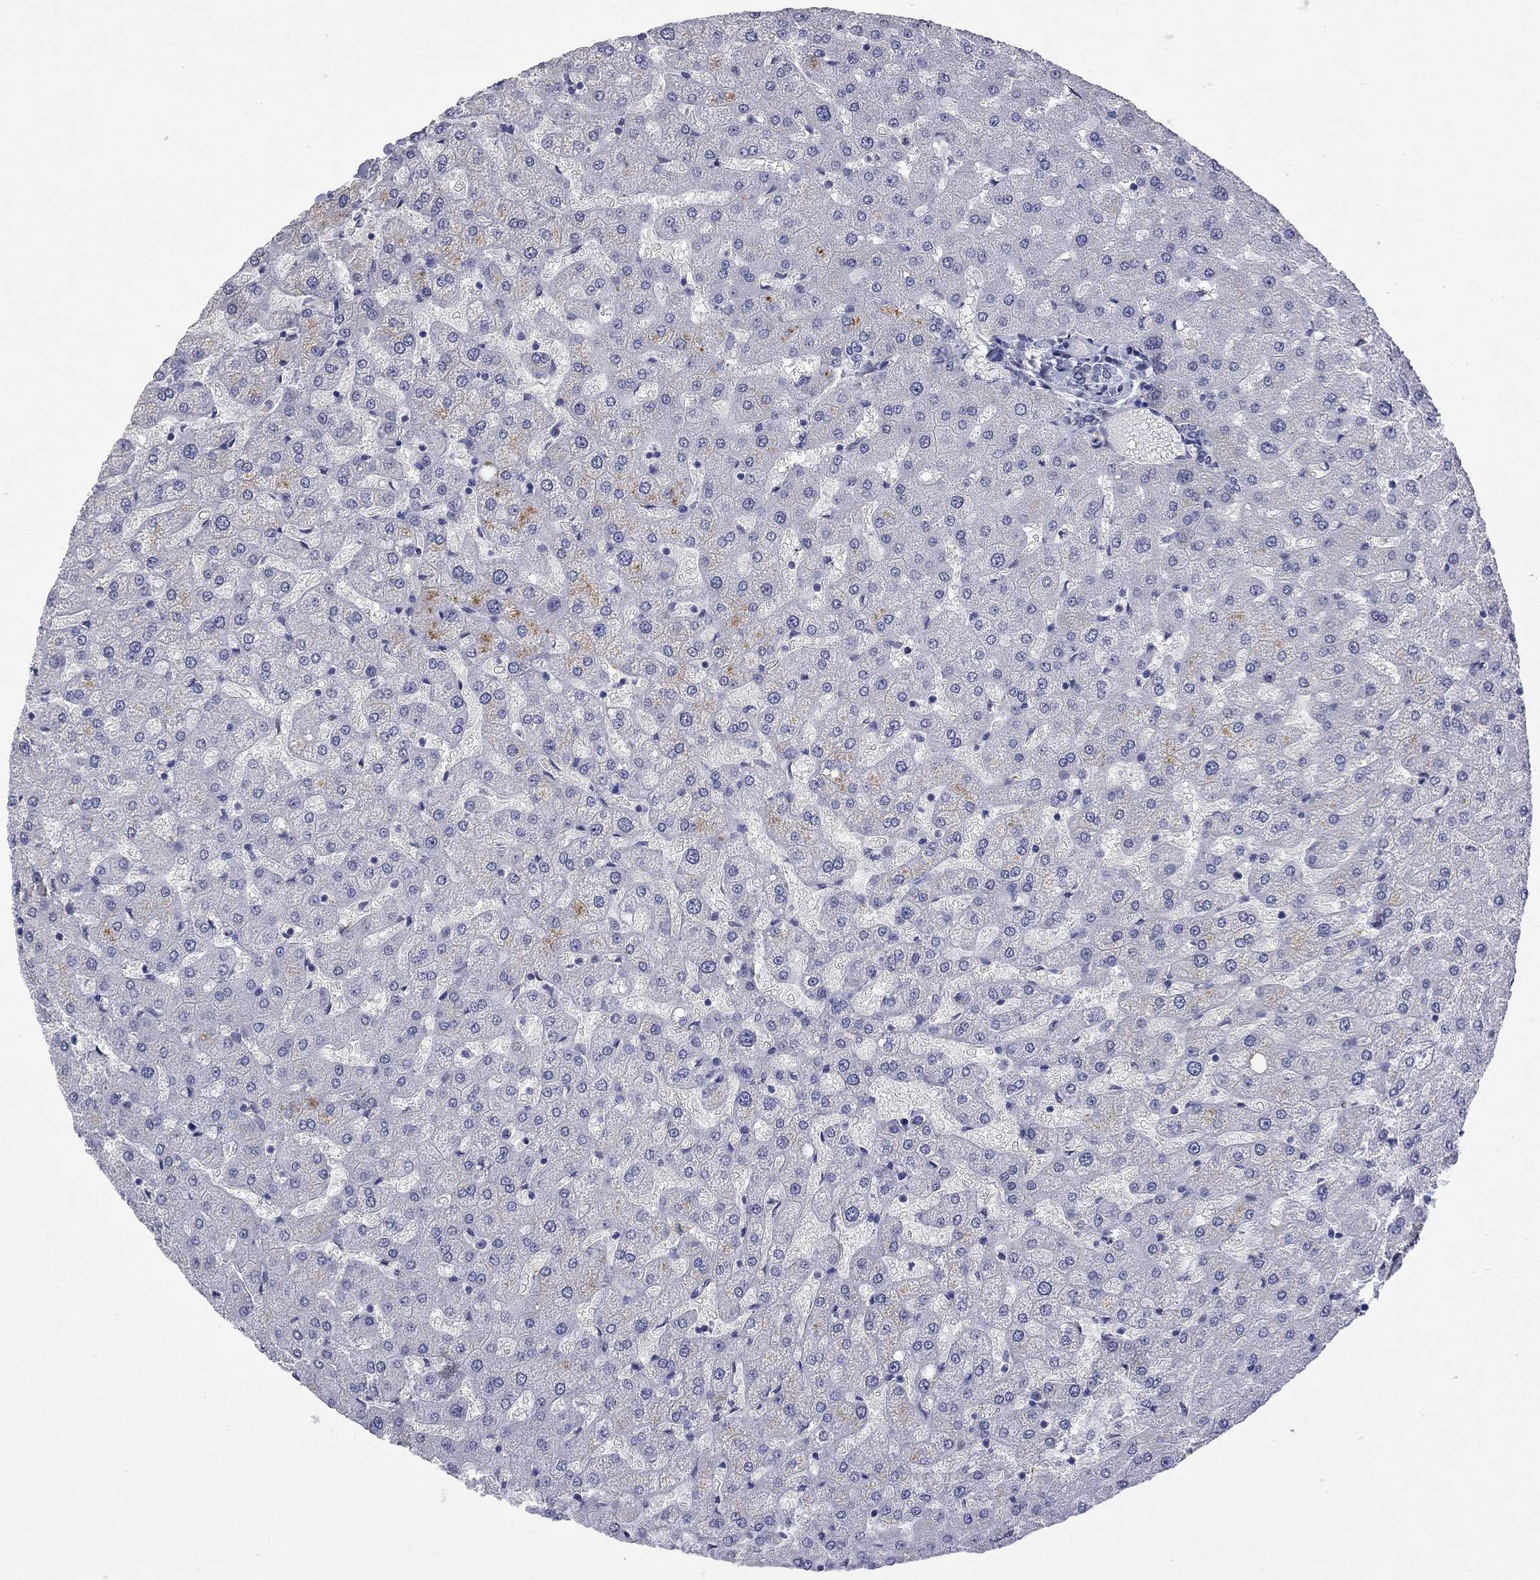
{"staining": {"intensity": "negative", "quantity": "none", "location": "none"}, "tissue": "liver", "cell_type": "Cholangiocytes", "image_type": "normal", "snomed": [{"axis": "morphology", "description": "Normal tissue, NOS"}, {"axis": "topography", "description": "Liver"}], "caption": "IHC histopathology image of benign liver: human liver stained with DAB (3,3'-diaminobenzidine) demonstrates no significant protein positivity in cholangiocytes.", "gene": "SLC51A", "patient": {"sex": "female", "age": 50}}